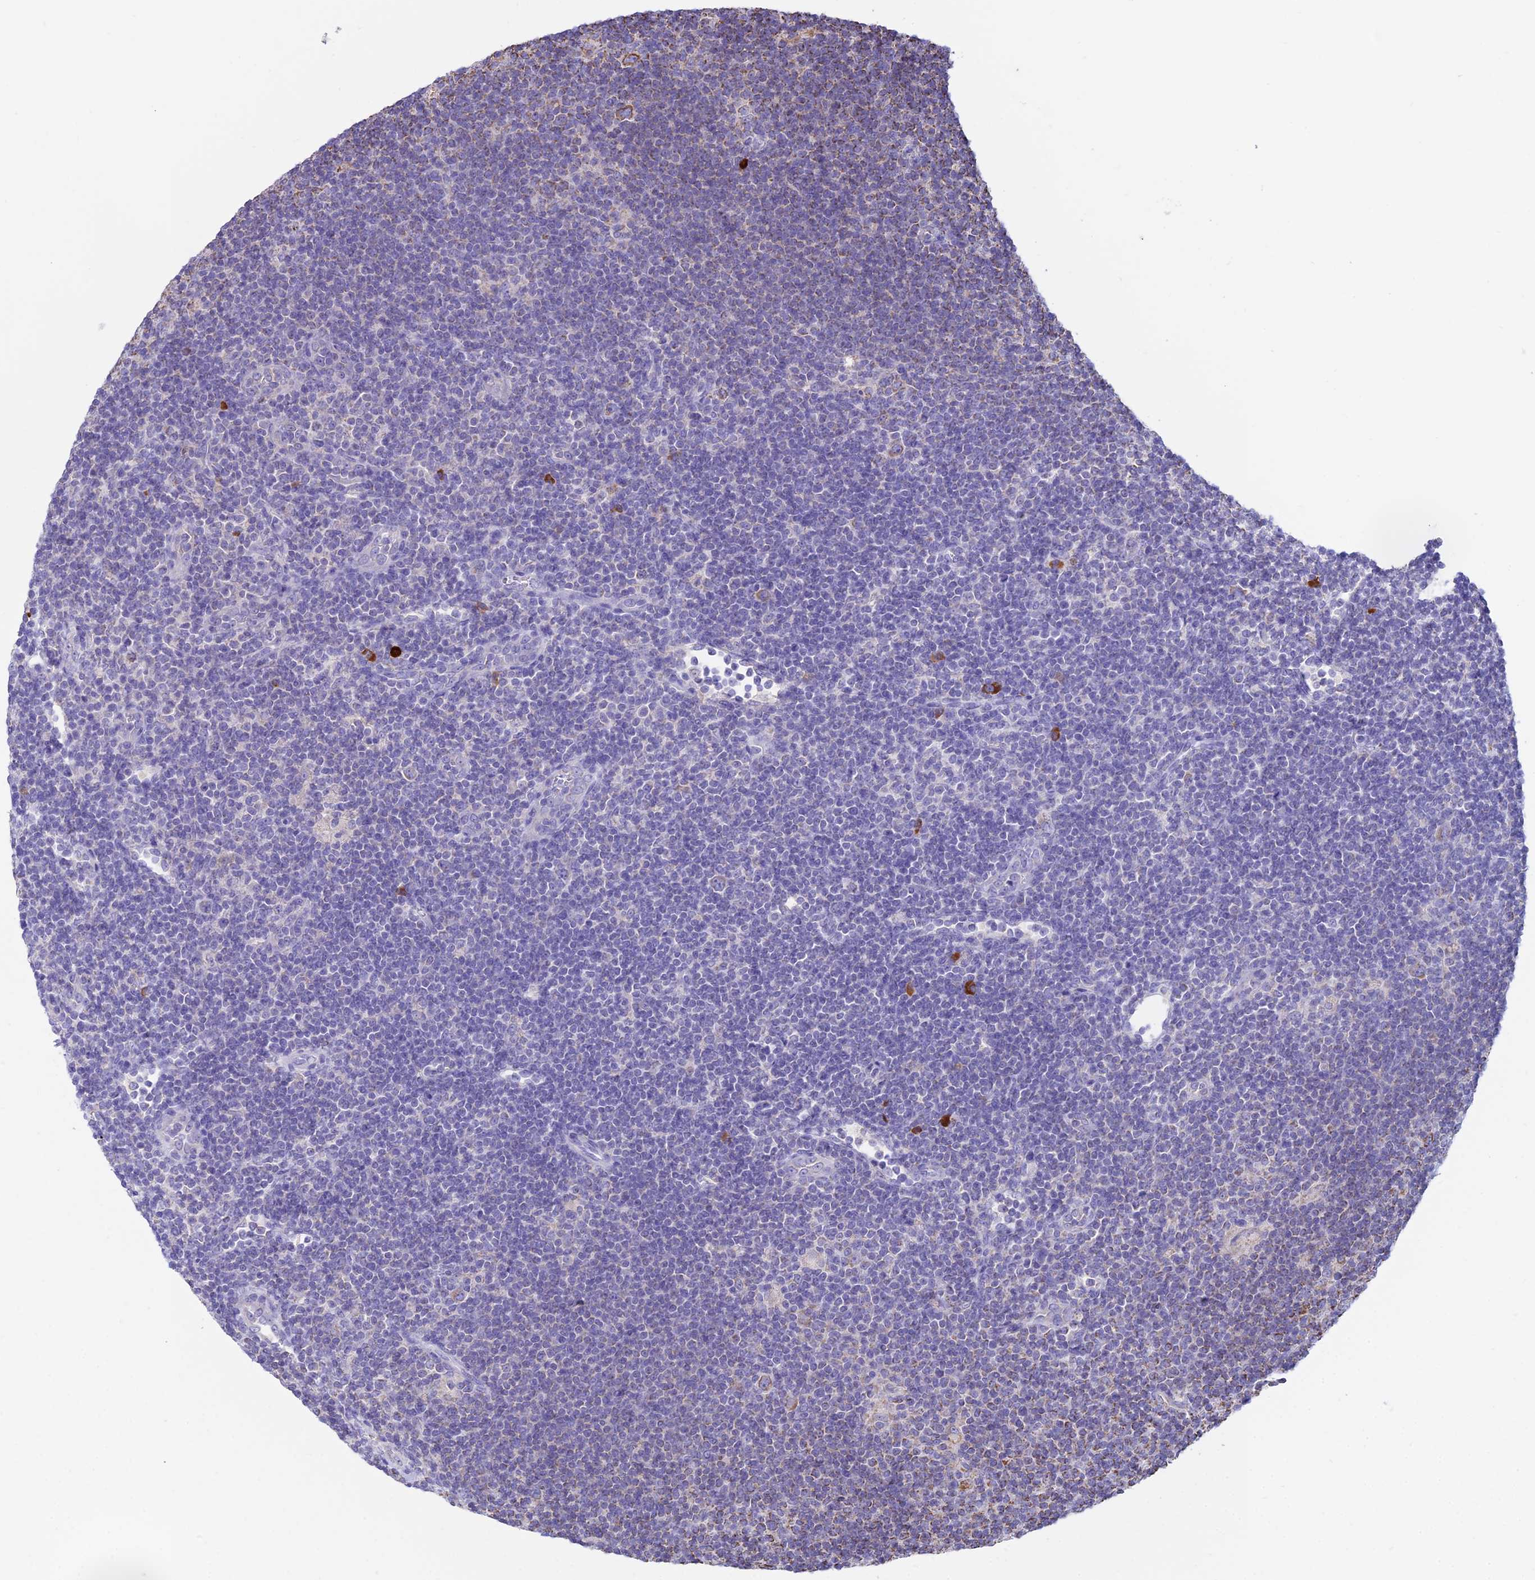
{"staining": {"intensity": "moderate", "quantity": "<25%", "location": "cytoplasmic/membranous"}, "tissue": "lymphoma", "cell_type": "Tumor cells", "image_type": "cancer", "snomed": [{"axis": "morphology", "description": "Hodgkin's disease, NOS"}, {"axis": "topography", "description": "Lymph node"}], "caption": "A high-resolution micrograph shows immunohistochemistry (IHC) staining of Hodgkin's disease, which reveals moderate cytoplasmic/membranous staining in about <25% of tumor cells.", "gene": "OR2W3", "patient": {"sex": "female", "age": 57}}